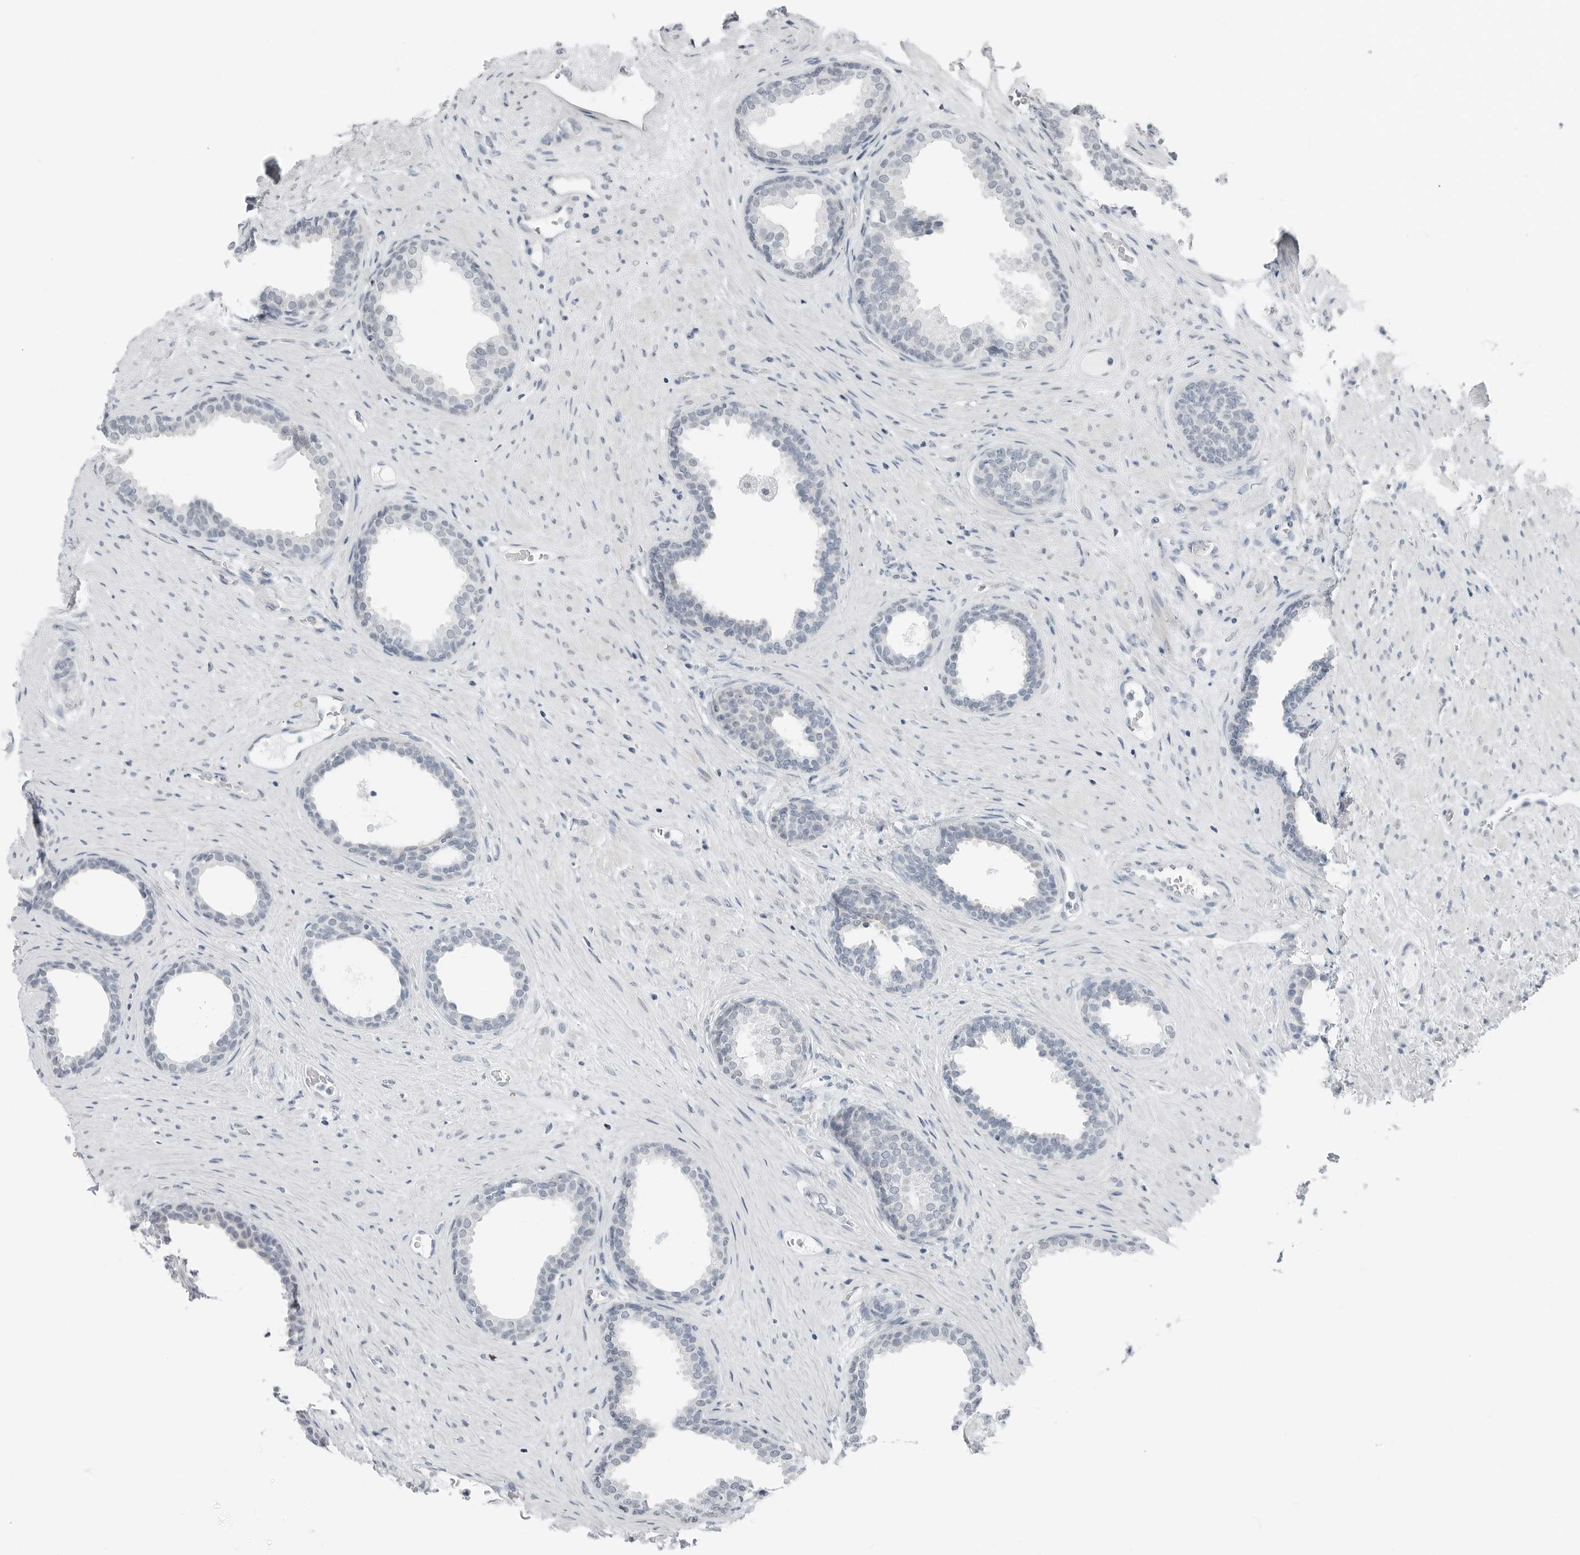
{"staining": {"intensity": "negative", "quantity": "none", "location": "none"}, "tissue": "prostate", "cell_type": "Glandular cells", "image_type": "normal", "snomed": [{"axis": "morphology", "description": "Normal tissue, NOS"}, {"axis": "topography", "description": "Prostate"}], "caption": "Glandular cells show no significant positivity in normal prostate.", "gene": "XIRP1", "patient": {"sex": "male", "age": 76}}